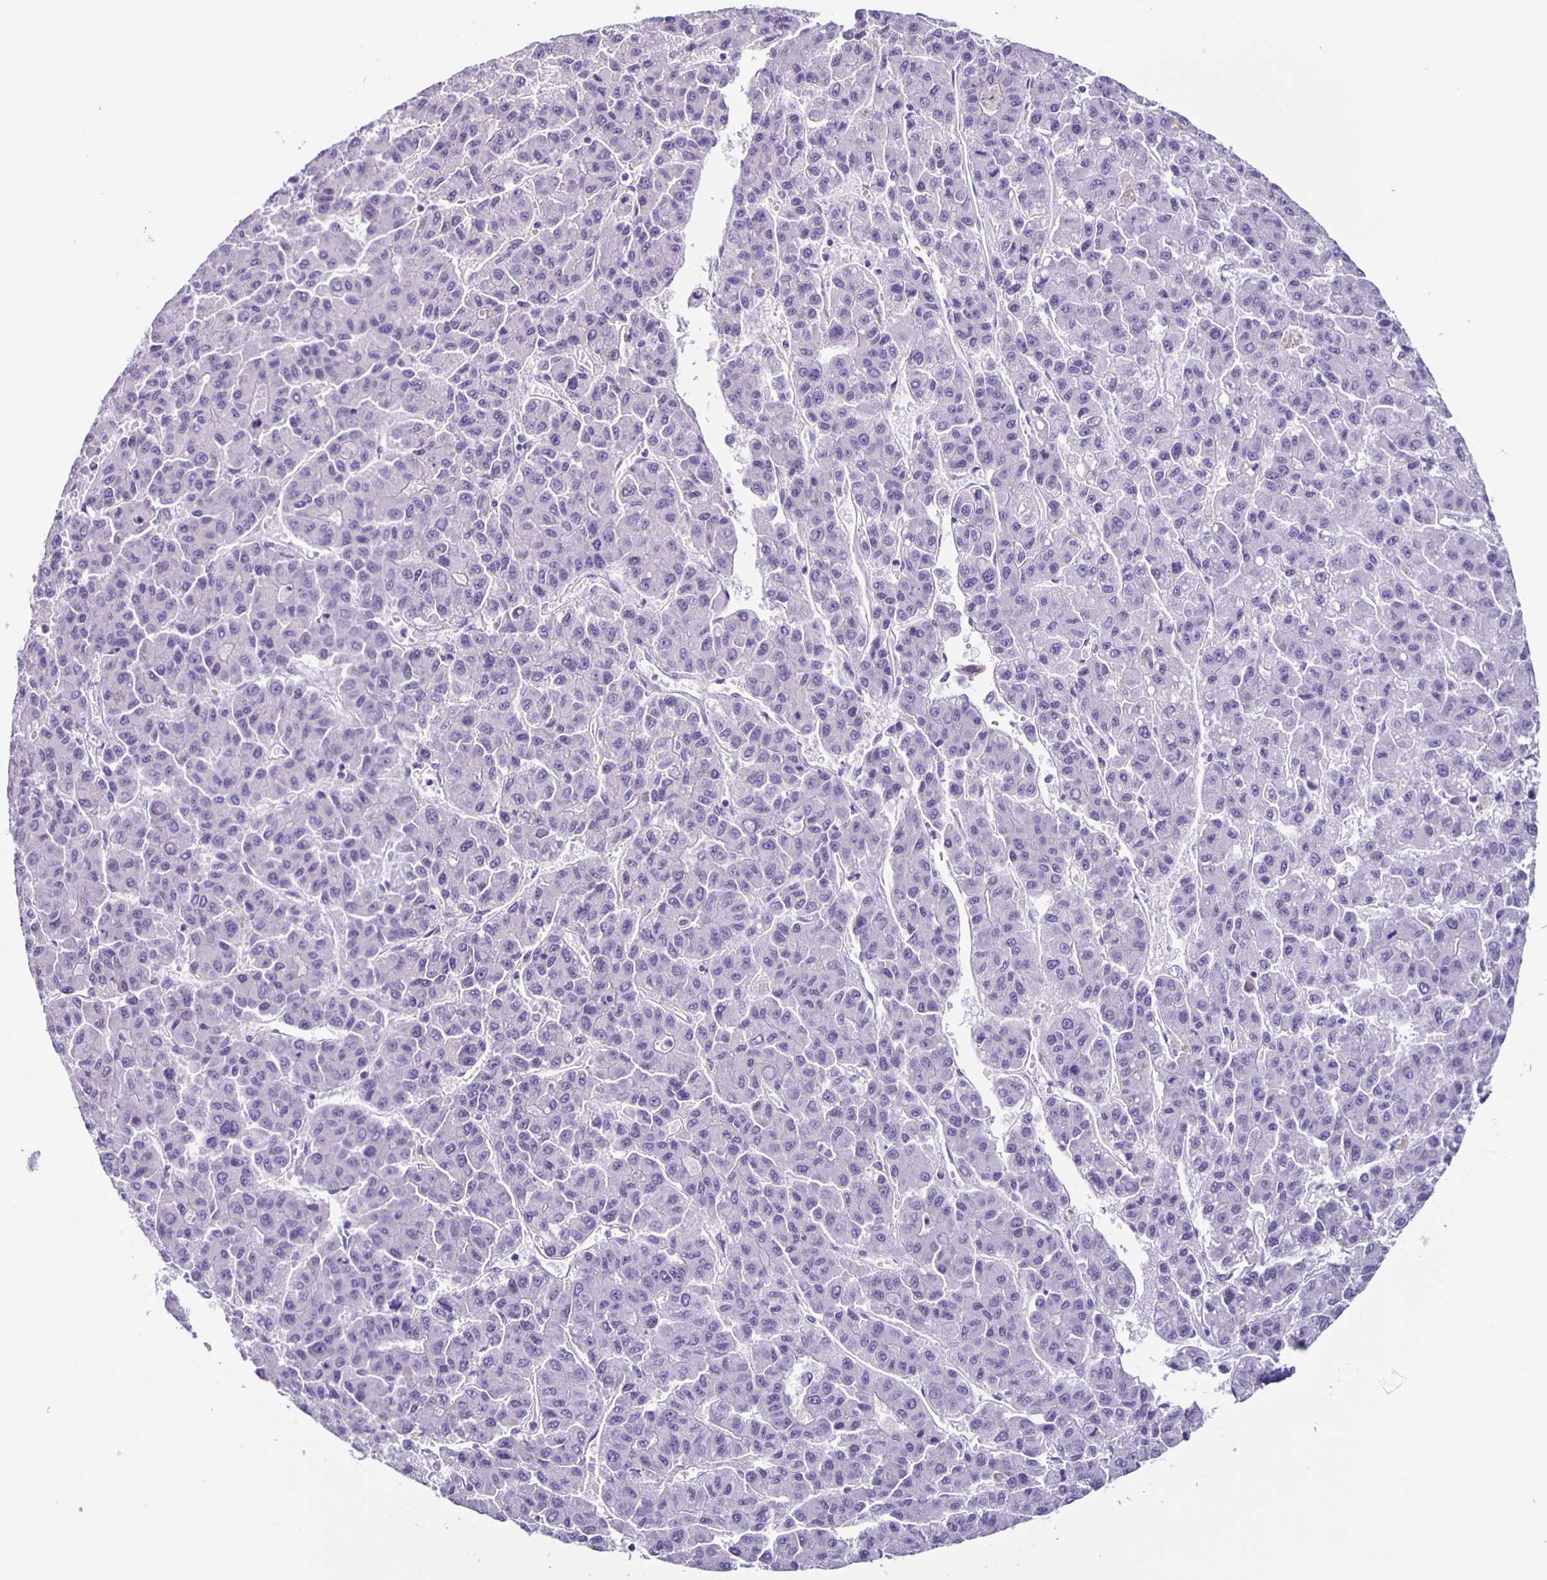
{"staining": {"intensity": "negative", "quantity": "none", "location": "none"}, "tissue": "liver cancer", "cell_type": "Tumor cells", "image_type": "cancer", "snomed": [{"axis": "morphology", "description": "Carcinoma, Hepatocellular, NOS"}, {"axis": "topography", "description": "Liver"}], "caption": "Tumor cells are negative for brown protein staining in liver cancer.", "gene": "SLC12A3", "patient": {"sex": "male", "age": 70}}